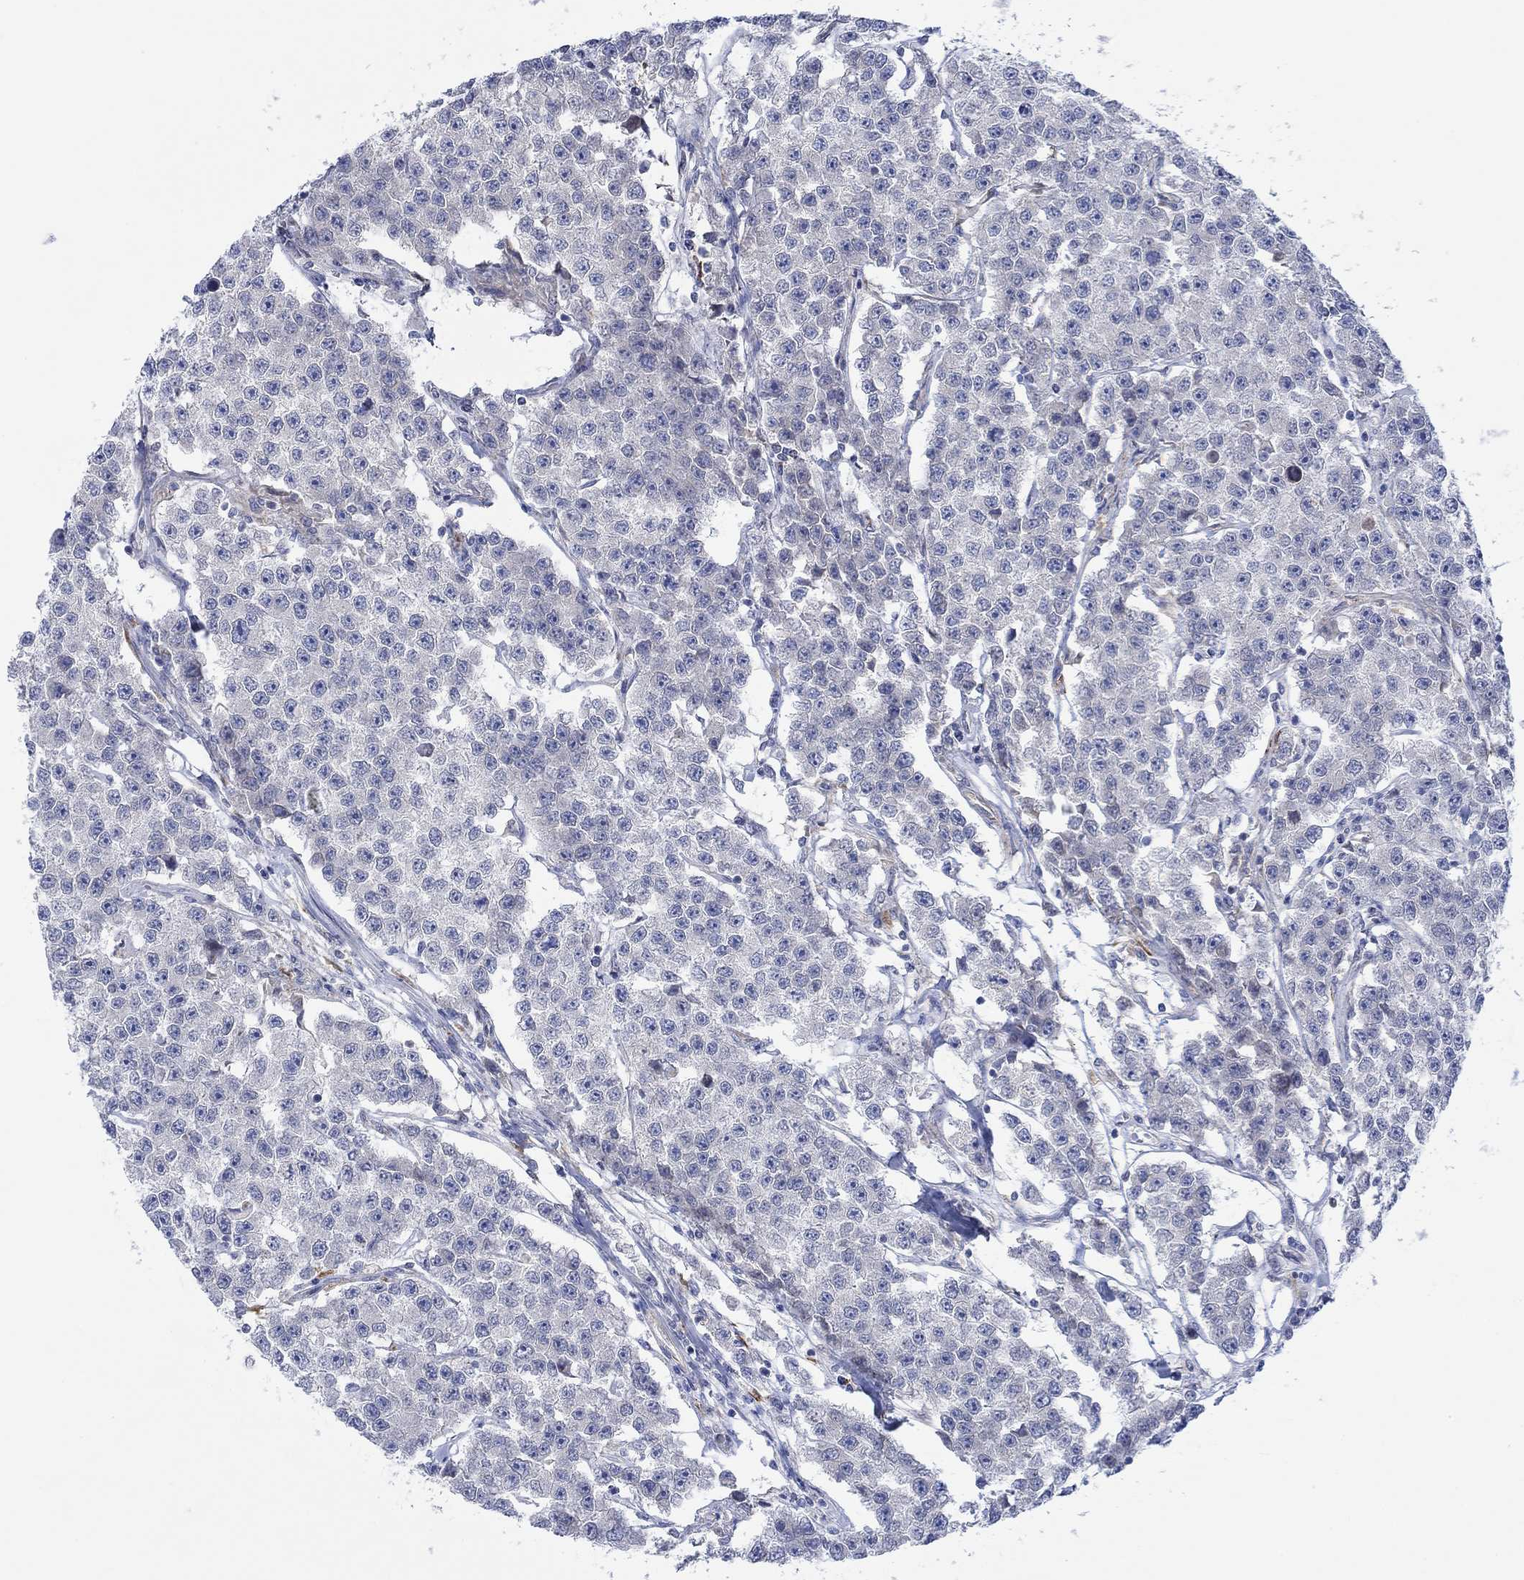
{"staining": {"intensity": "negative", "quantity": "none", "location": "none"}, "tissue": "testis cancer", "cell_type": "Tumor cells", "image_type": "cancer", "snomed": [{"axis": "morphology", "description": "Seminoma, NOS"}, {"axis": "topography", "description": "Testis"}], "caption": "A high-resolution photomicrograph shows IHC staining of seminoma (testis), which shows no significant positivity in tumor cells. (Immunohistochemistry (ihc), brightfield microscopy, high magnification).", "gene": "CAMK1D", "patient": {"sex": "male", "age": 59}}